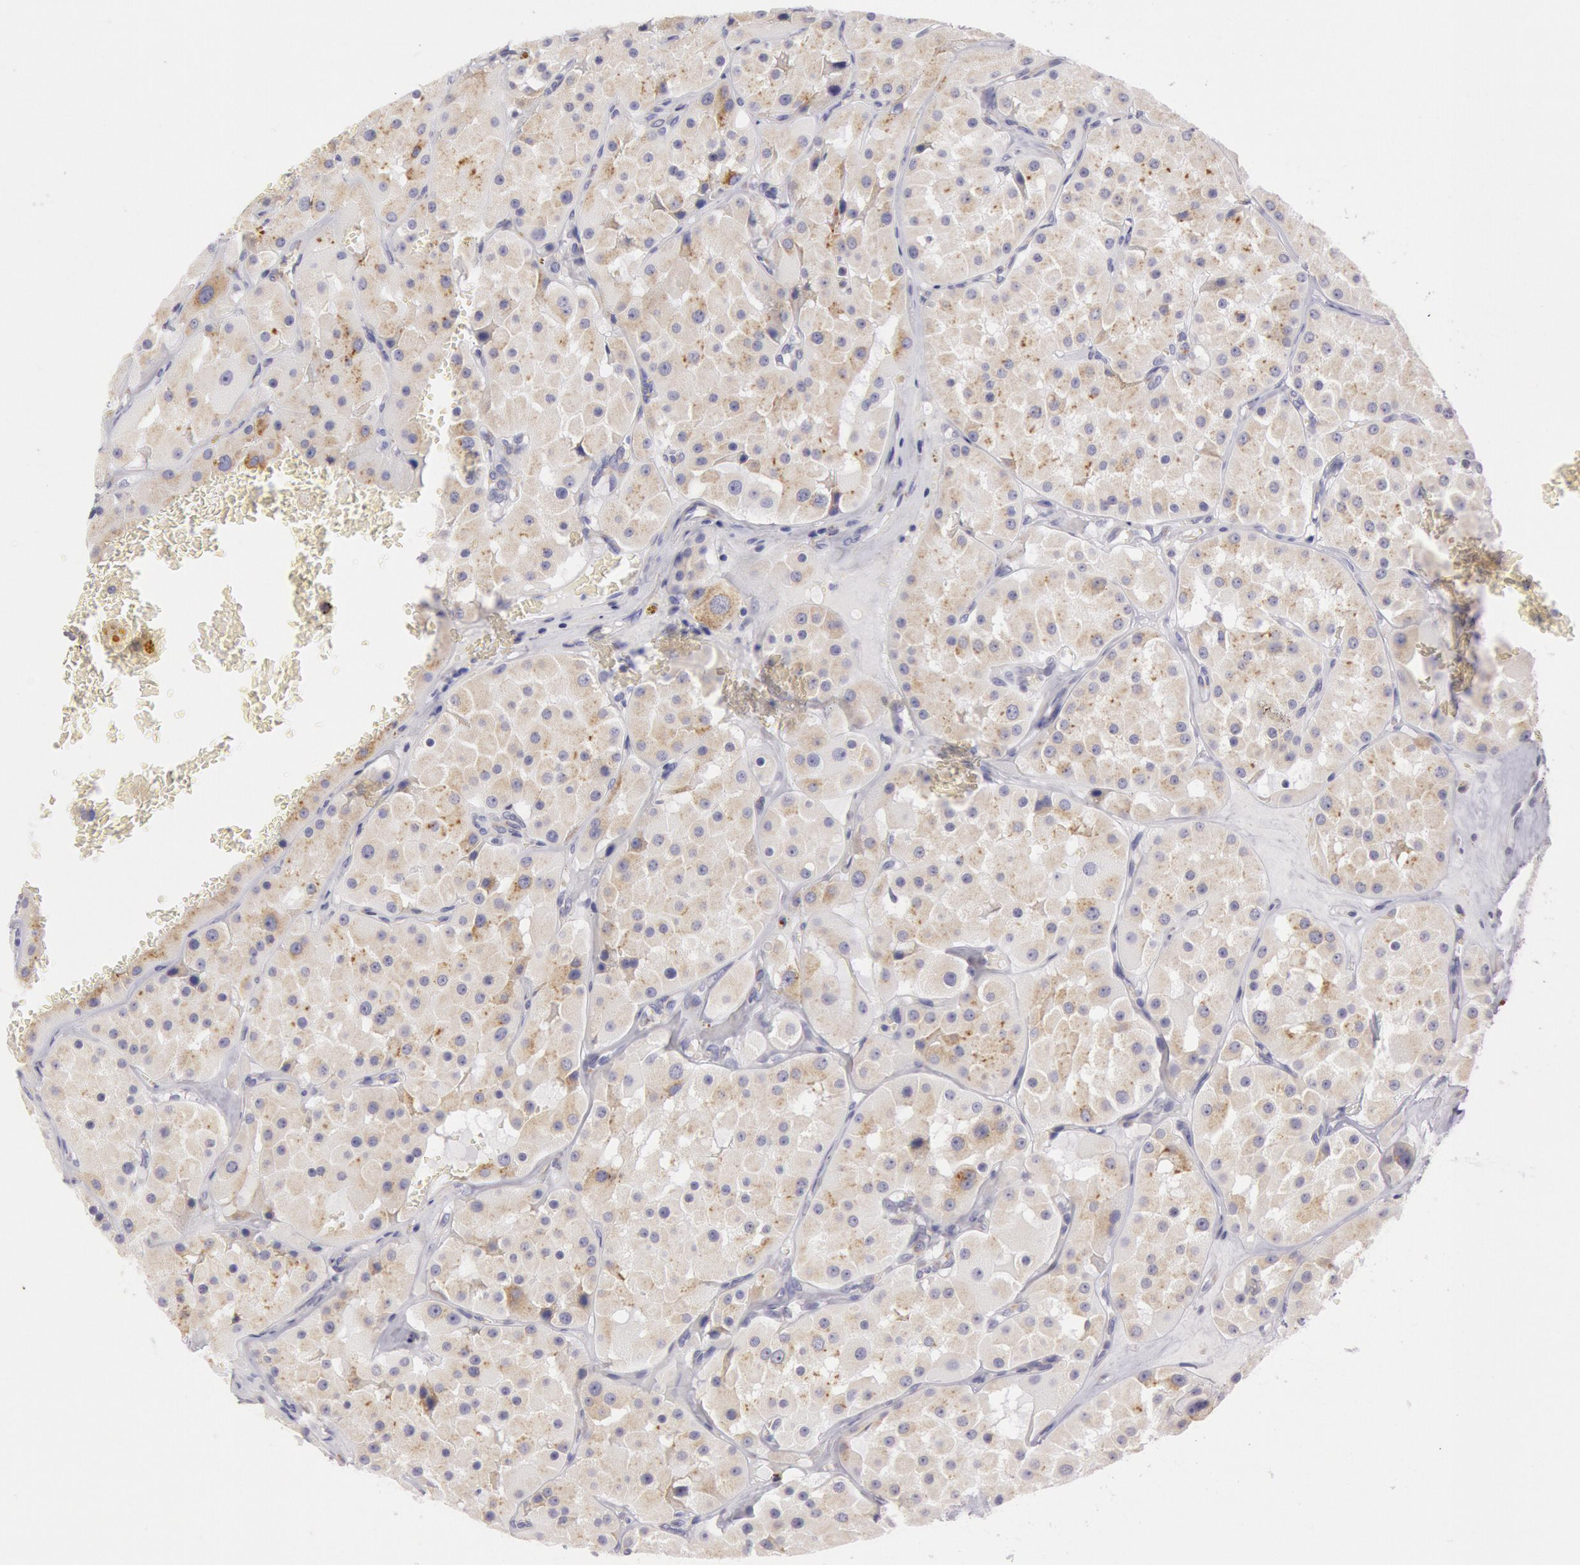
{"staining": {"intensity": "weak", "quantity": ">75%", "location": "nuclear"}, "tissue": "renal cancer", "cell_type": "Tumor cells", "image_type": "cancer", "snomed": [{"axis": "morphology", "description": "Adenocarcinoma, uncertain malignant potential"}, {"axis": "topography", "description": "Kidney"}], "caption": "Immunohistochemical staining of human adenocarcinoma,  uncertain malignant potential (renal) demonstrates low levels of weak nuclear protein positivity in approximately >75% of tumor cells. (DAB = brown stain, brightfield microscopy at high magnification).", "gene": "CIDEB", "patient": {"sex": "male", "age": 63}}